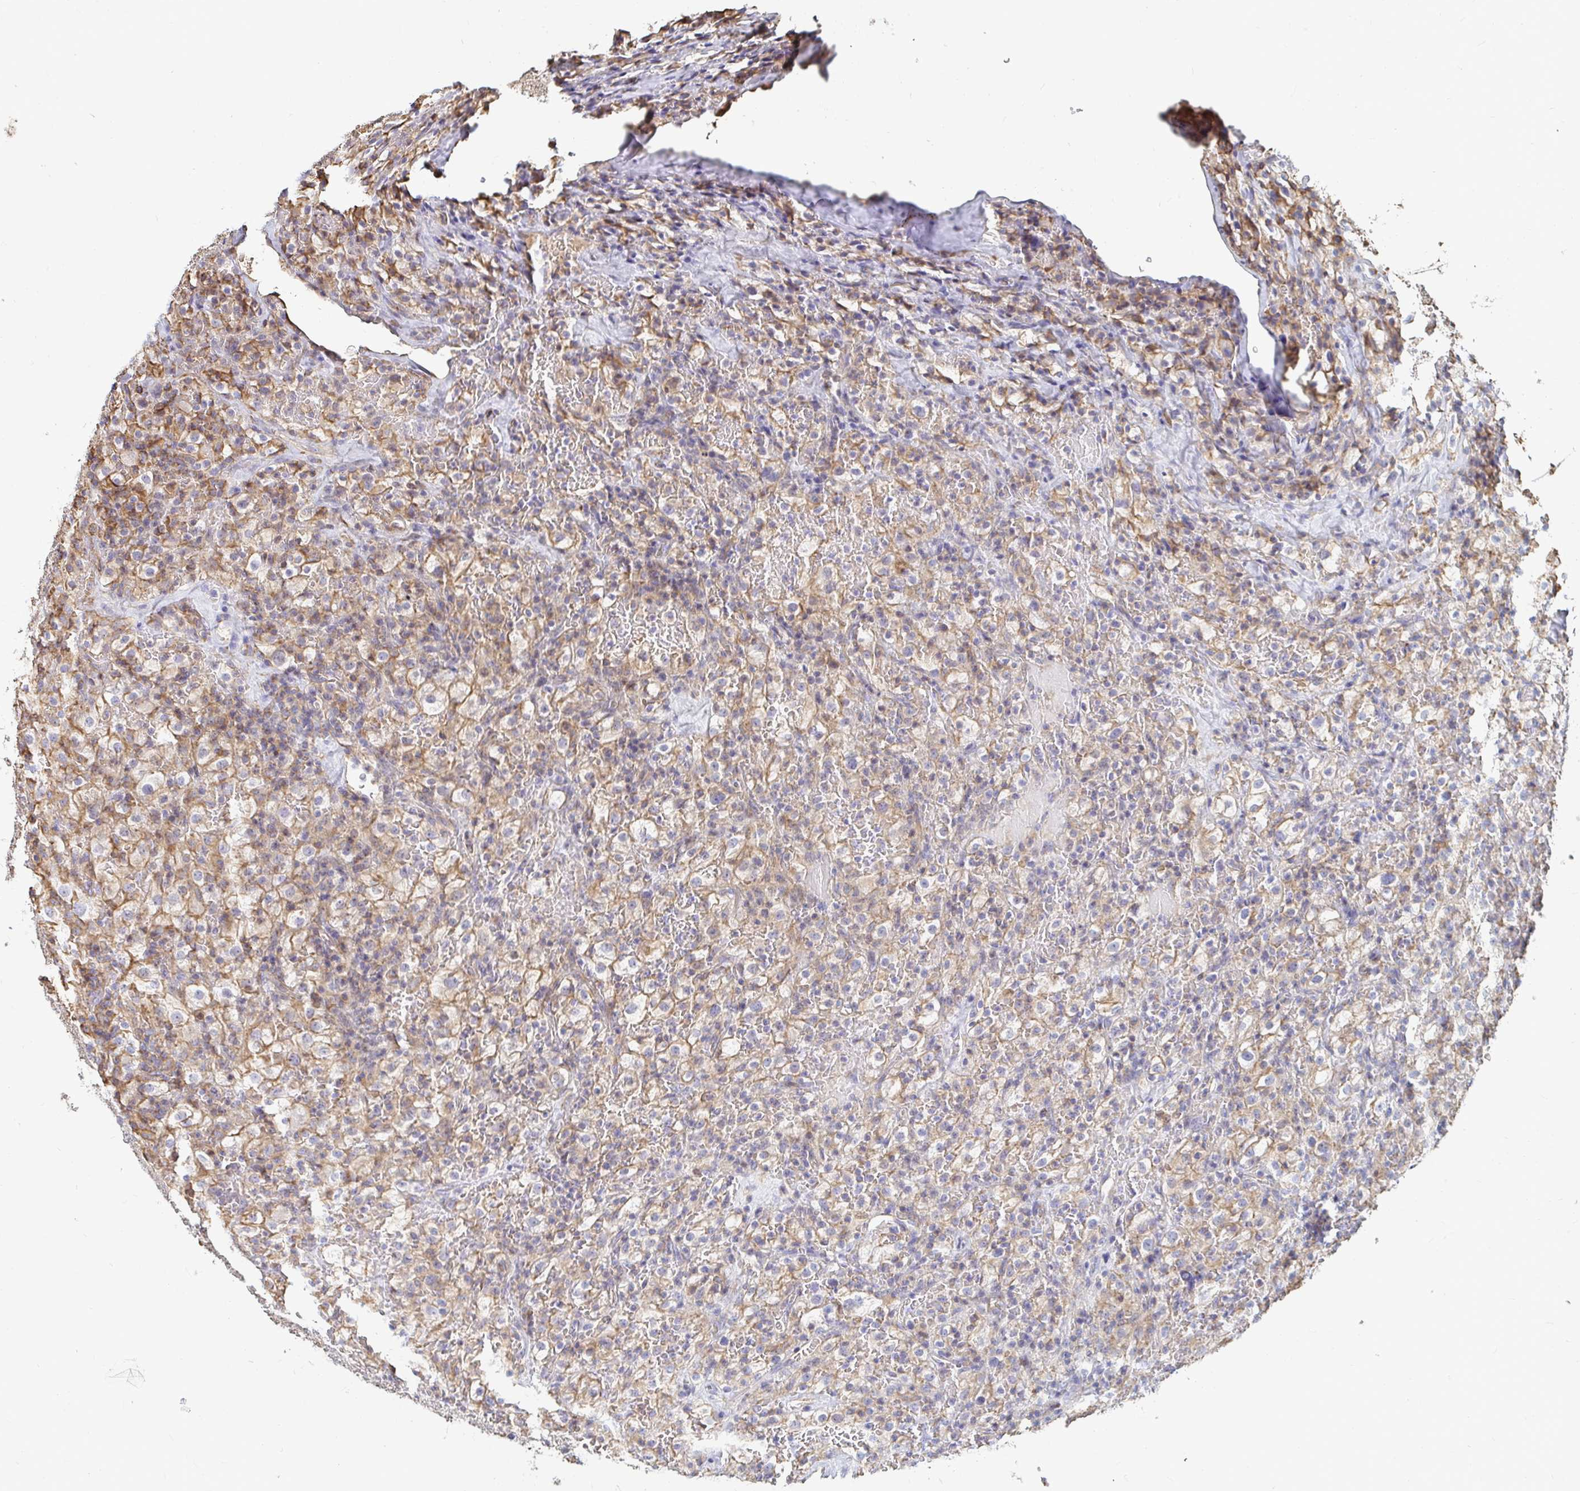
{"staining": {"intensity": "moderate", "quantity": "25%-75%", "location": "cytoplasmic/membranous"}, "tissue": "renal cancer", "cell_type": "Tumor cells", "image_type": "cancer", "snomed": [{"axis": "morphology", "description": "Adenocarcinoma, NOS"}, {"axis": "topography", "description": "Kidney"}], "caption": "This photomicrograph displays renal cancer (adenocarcinoma) stained with immunohistochemistry (IHC) to label a protein in brown. The cytoplasmic/membranous of tumor cells show moderate positivity for the protein. Nuclei are counter-stained blue.", "gene": "PTPN14", "patient": {"sex": "female", "age": 74}}